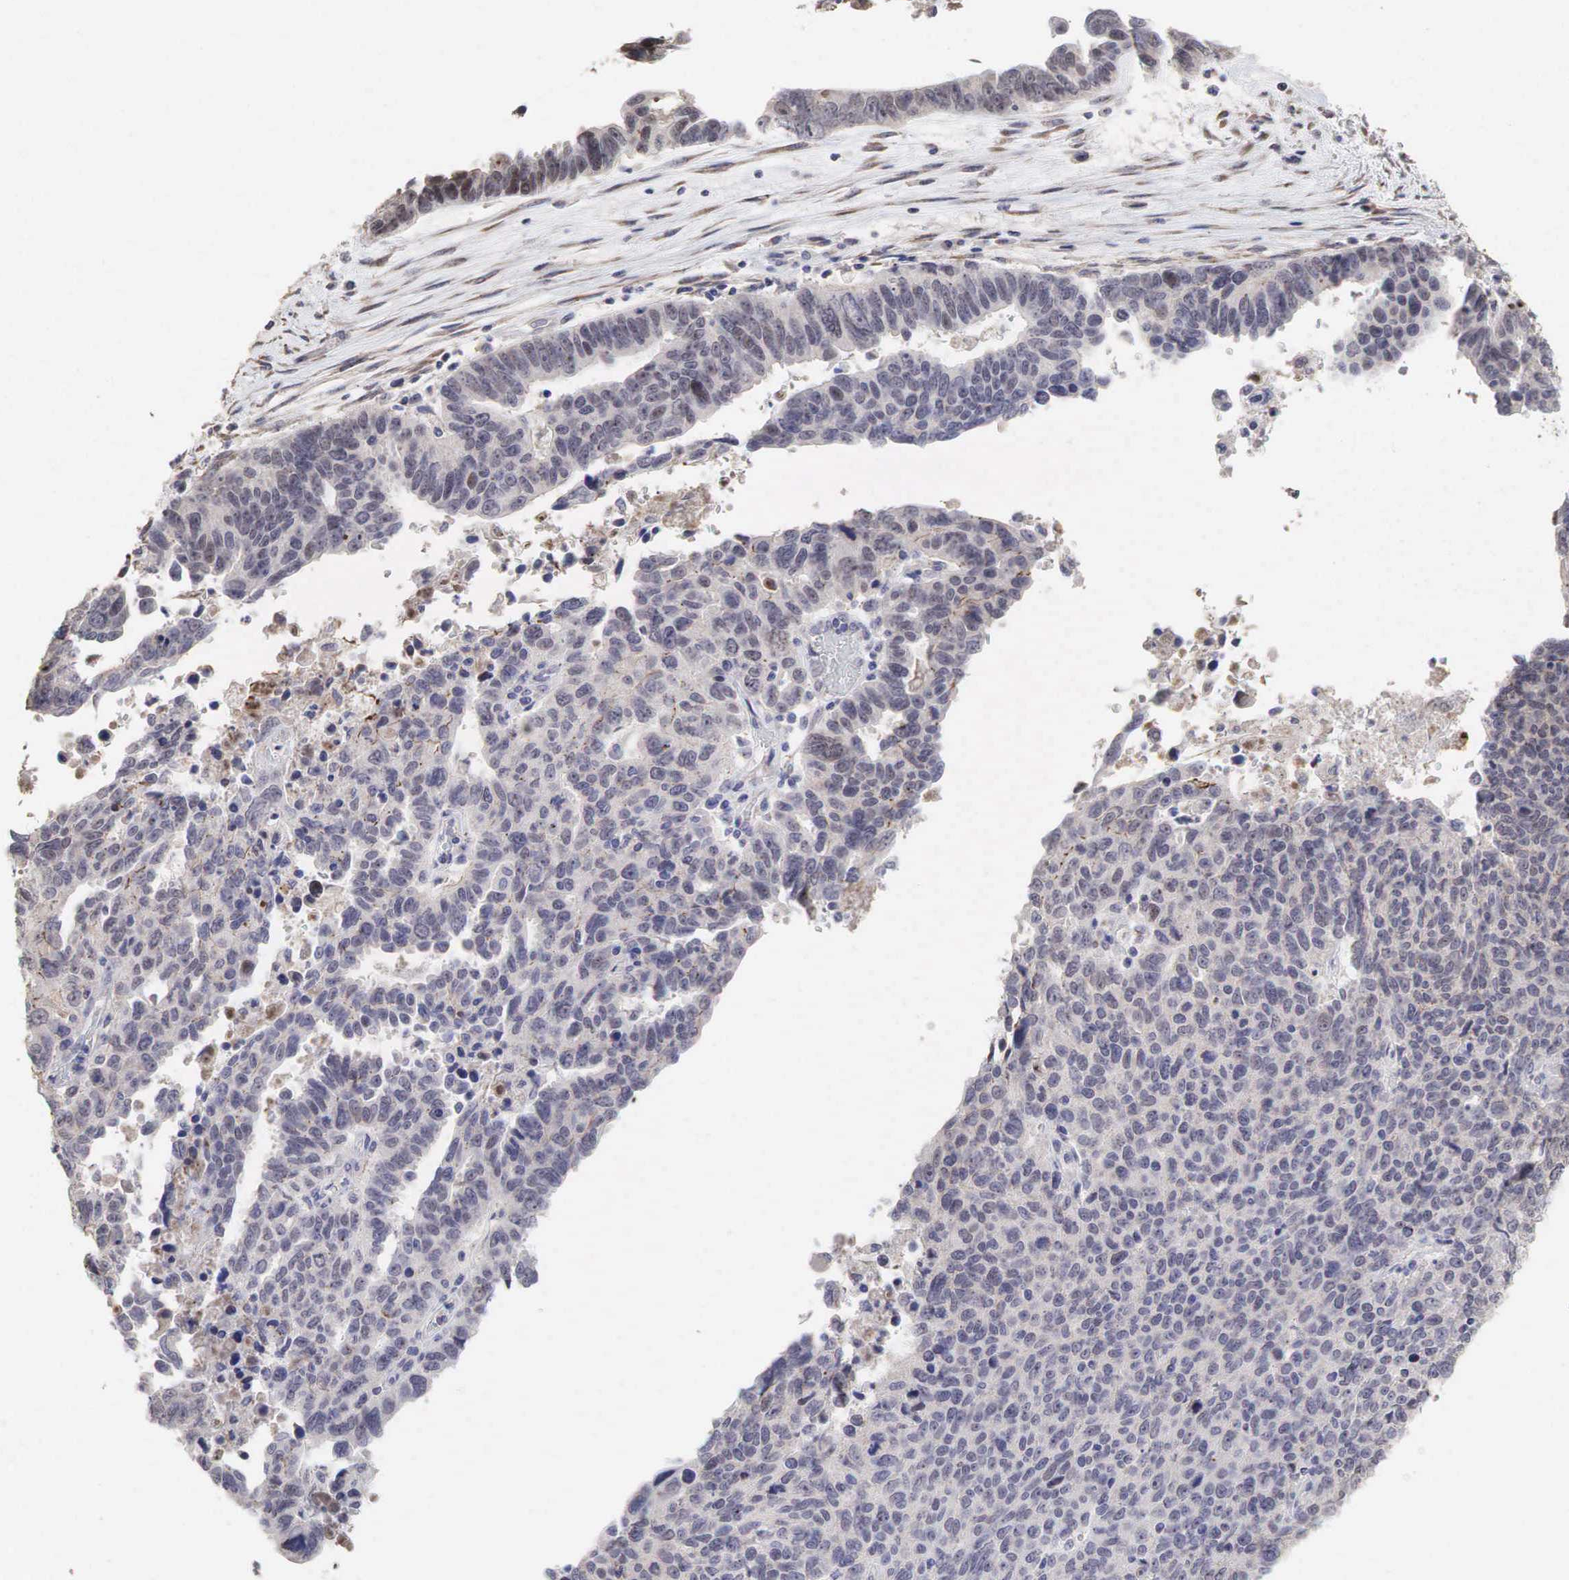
{"staining": {"intensity": "negative", "quantity": "none", "location": "none"}, "tissue": "ovarian cancer", "cell_type": "Tumor cells", "image_type": "cancer", "snomed": [{"axis": "morphology", "description": "Carcinoma, endometroid"}, {"axis": "morphology", "description": "Cystadenocarcinoma, serous, NOS"}, {"axis": "topography", "description": "Ovary"}], "caption": "Tumor cells are negative for protein expression in human ovarian cancer (endometroid carcinoma).", "gene": "DKC1", "patient": {"sex": "female", "age": 45}}